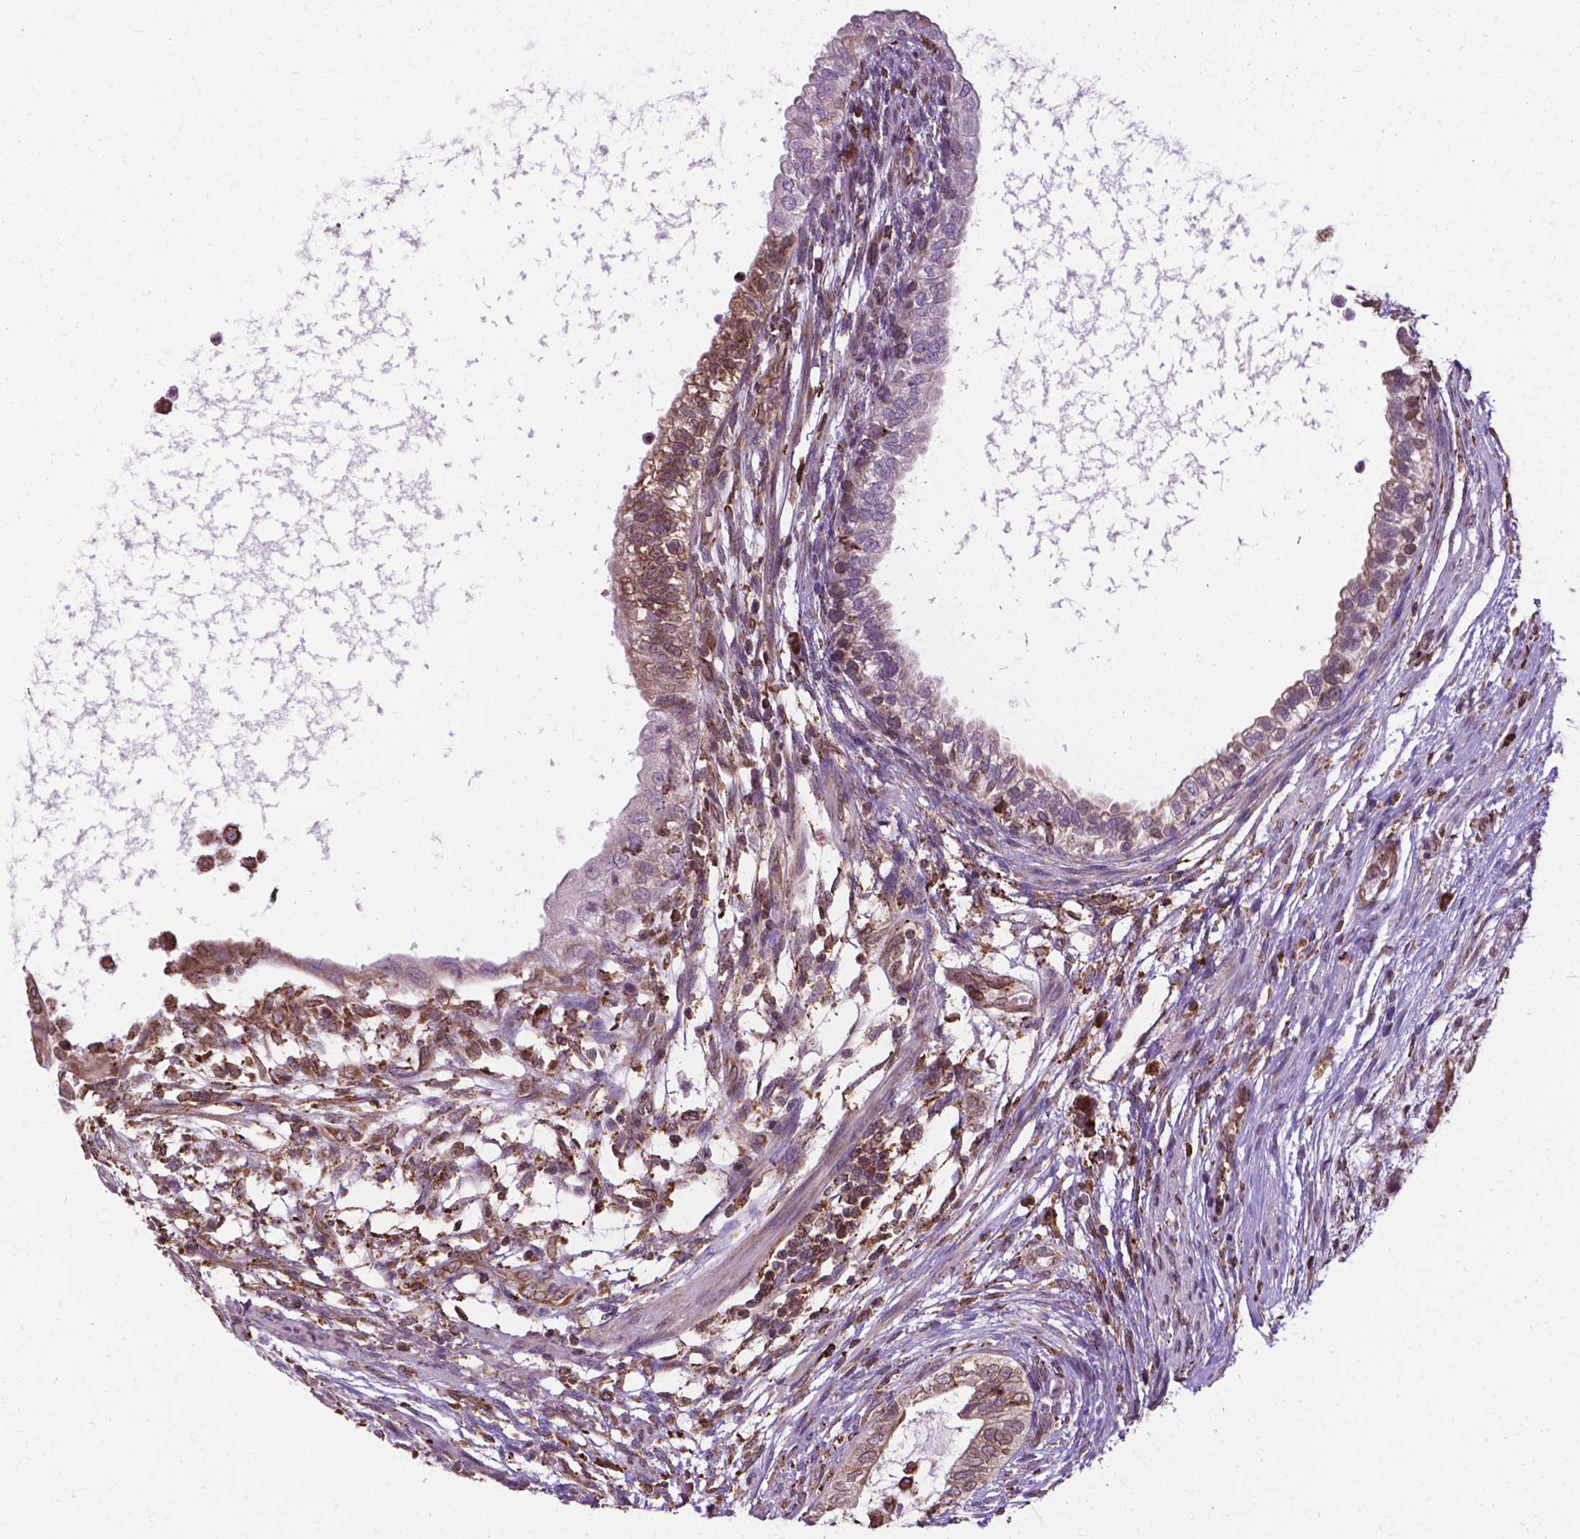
{"staining": {"intensity": "weak", "quantity": "<25%", "location": "nuclear"}, "tissue": "testis cancer", "cell_type": "Tumor cells", "image_type": "cancer", "snomed": [{"axis": "morphology", "description": "Carcinoma, Embryonal, NOS"}, {"axis": "topography", "description": "Testis"}], "caption": "Photomicrograph shows no significant protein expression in tumor cells of testis cancer.", "gene": "GANAB", "patient": {"sex": "male", "age": 26}}